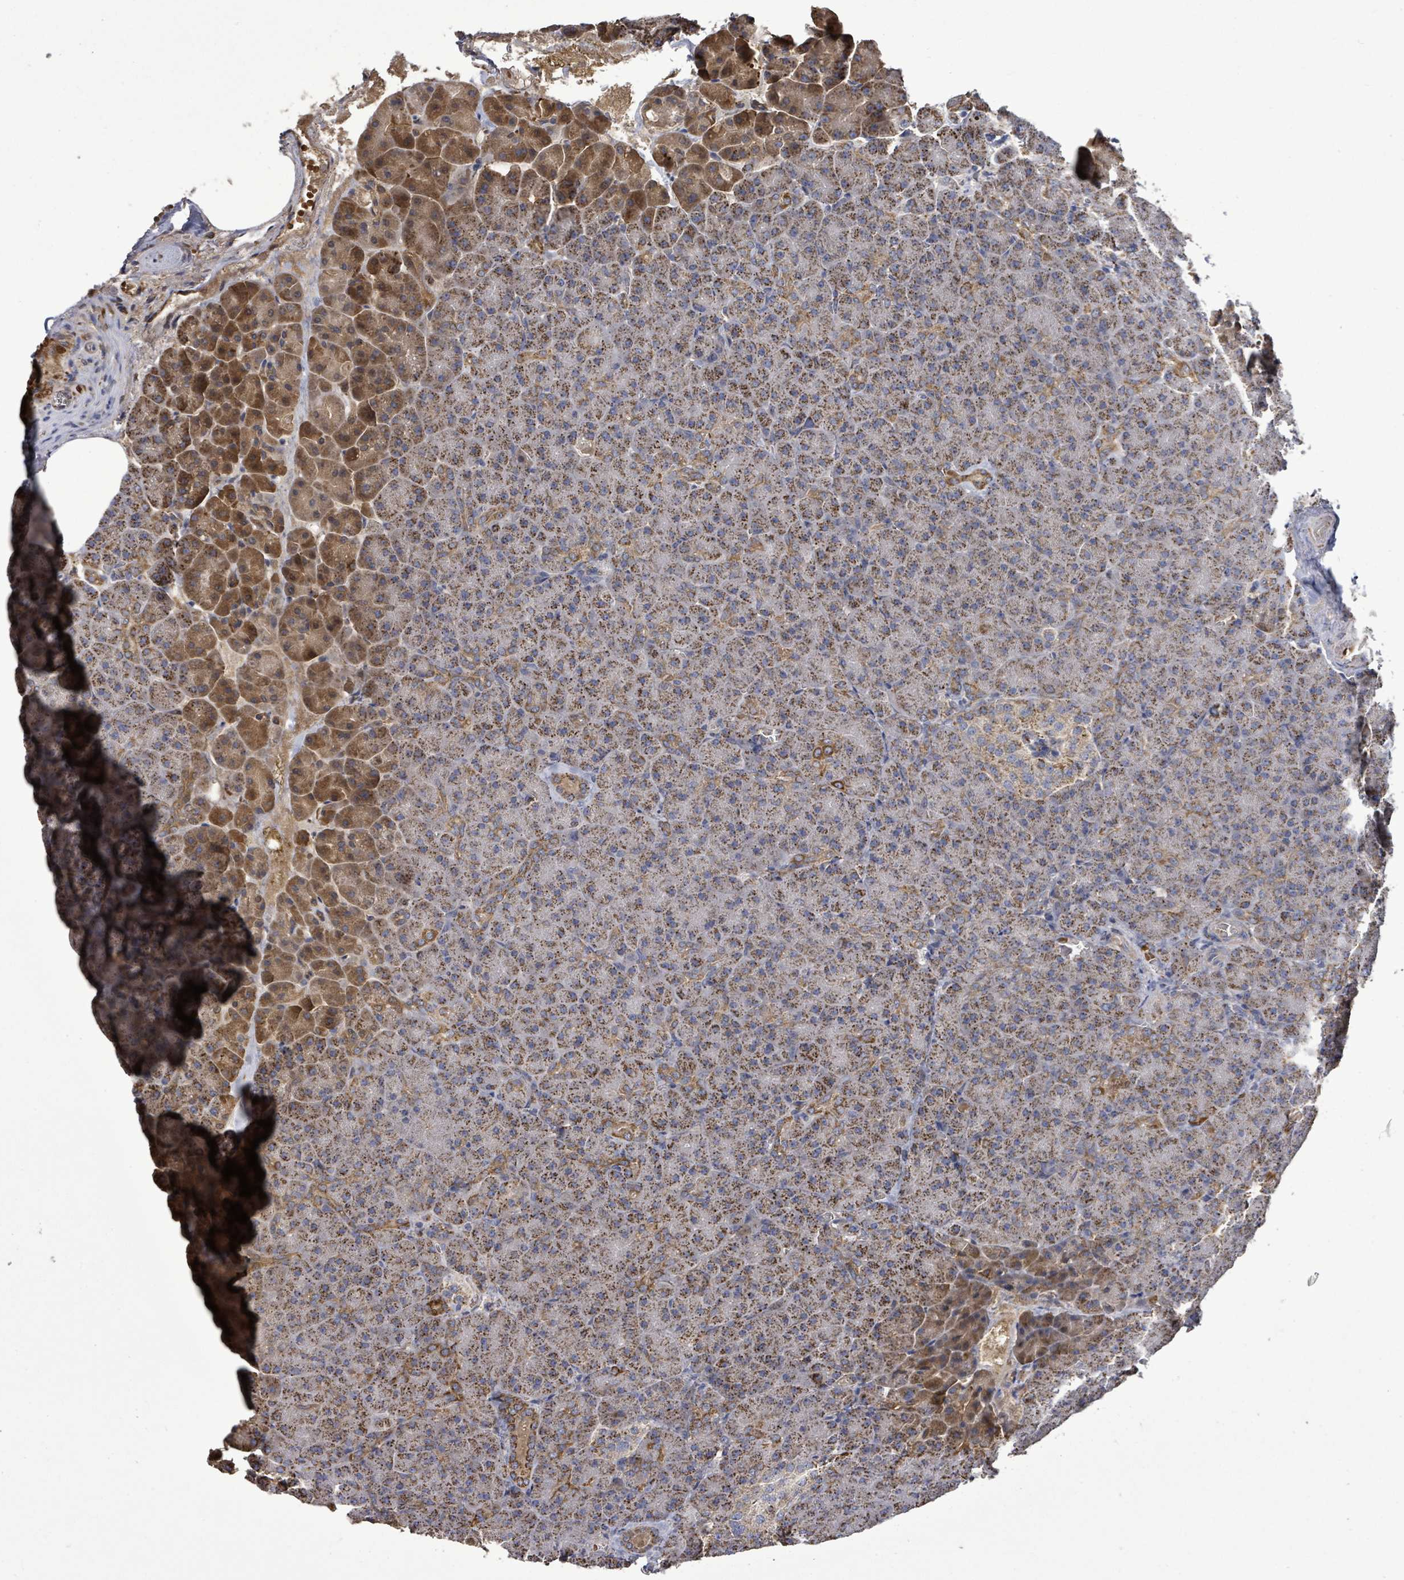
{"staining": {"intensity": "strong", "quantity": ">75%", "location": "cytoplasmic/membranous"}, "tissue": "pancreas", "cell_type": "Exocrine glandular cells", "image_type": "normal", "snomed": [{"axis": "morphology", "description": "Normal tissue, NOS"}, {"axis": "topography", "description": "Pancreas"}], "caption": "Strong cytoplasmic/membranous expression for a protein is present in about >75% of exocrine glandular cells of benign pancreas using immunohistochemistry (IHC).", "gene": "MTMR12", "patient": {"sex": "female", "age": 74}}